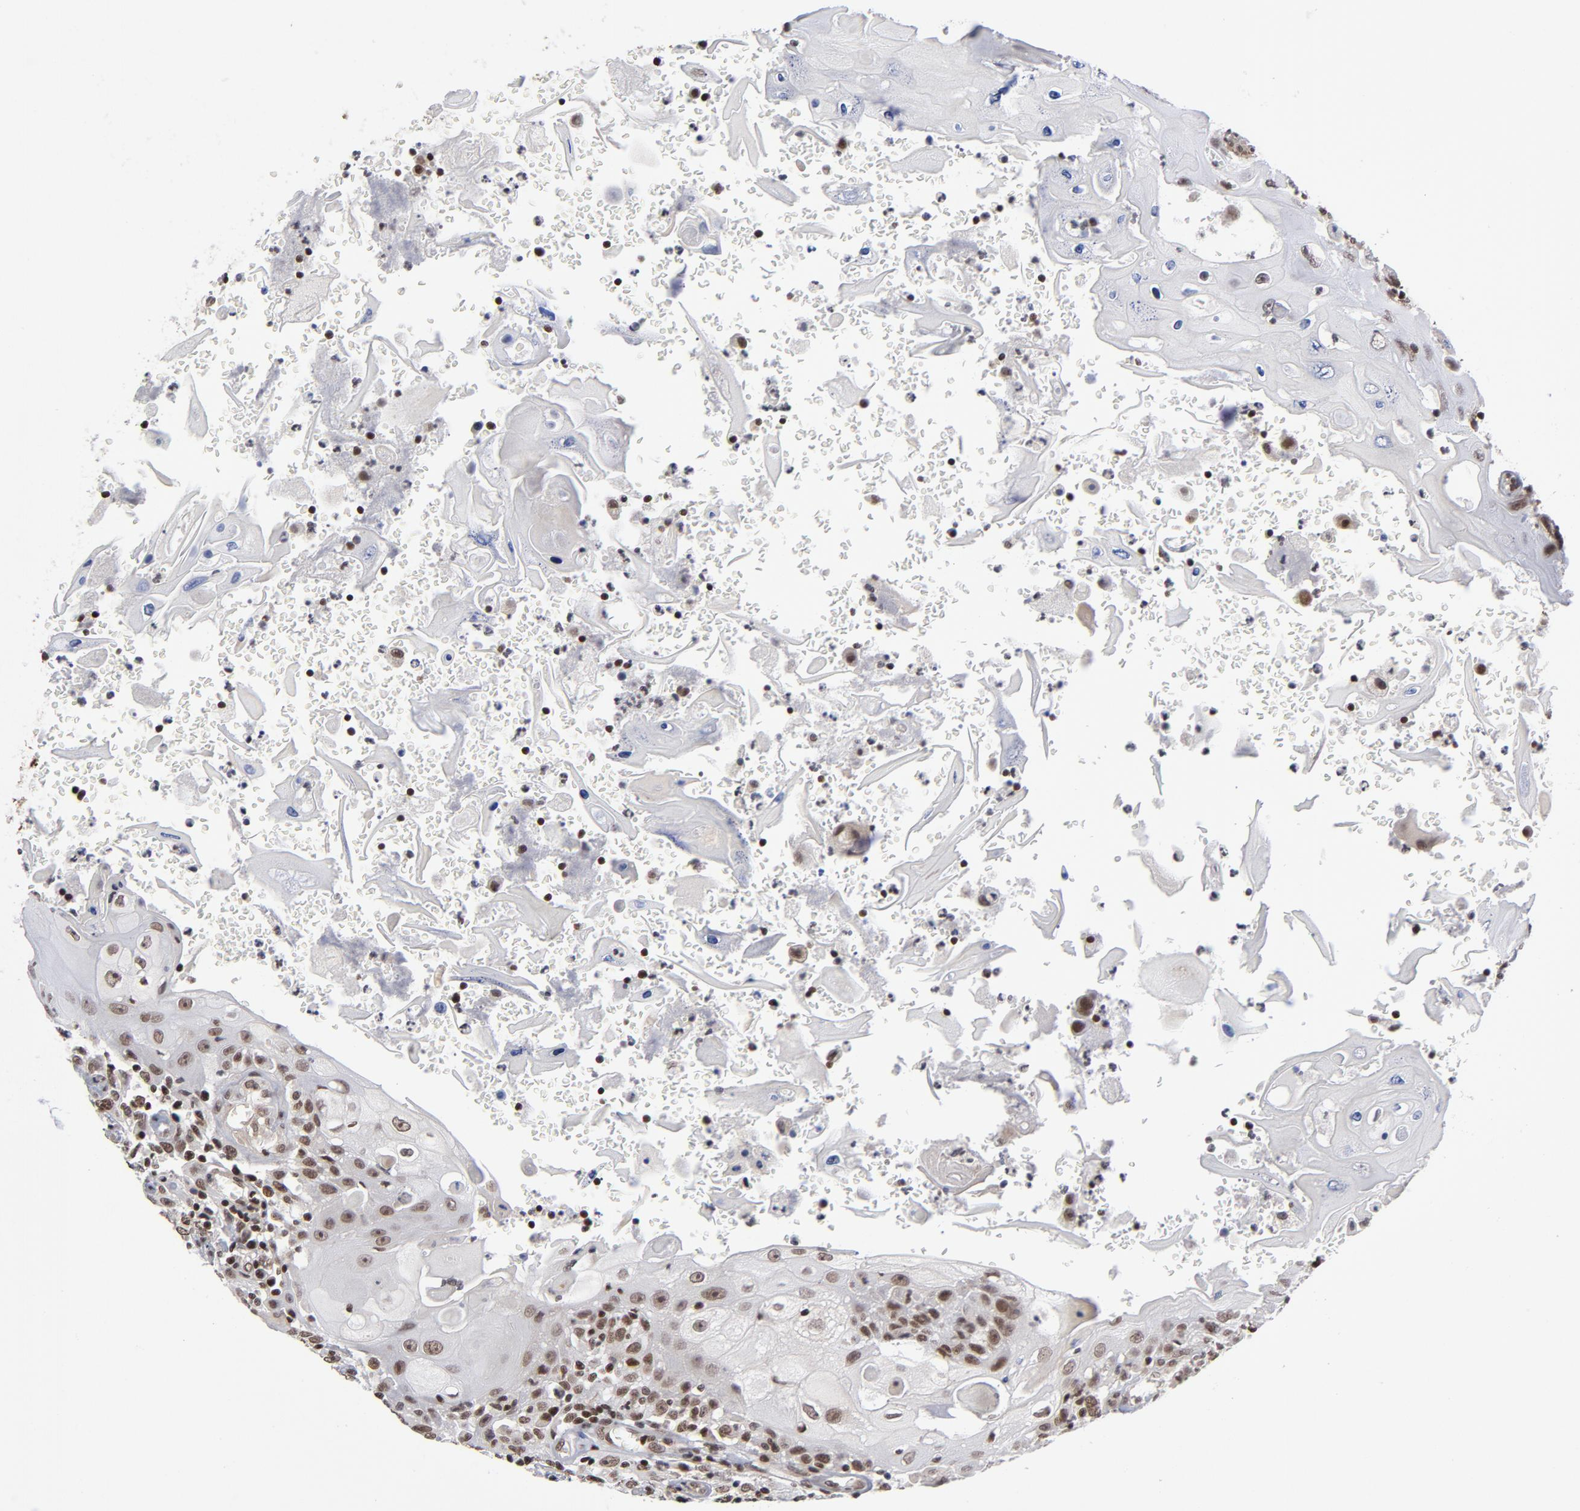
{"staining": {"intensity": "strong", "quantity": ">75%", "location": "nuclear"}, "tissue": "head and neck cancer", "cell_type": "Tumor cells", "image_type": "cancer", "snomed": [{"axis": "morphology", "description": "Squamous cell carcinoma, NOS"}, {"axis": "topography", "description": "Oral tissue"}, {"axis": "topography", "description": "Head-Neck"}], "caption": "A high-resolution image shows immunohistochemistry (IHC) staining of squamous cell carcinoma (head and neck), which reveals strong nuclear staining in approximately >75% of tumor cells.", "gene": "CTCF", "patient": {"sex": "female", "age": 76}}